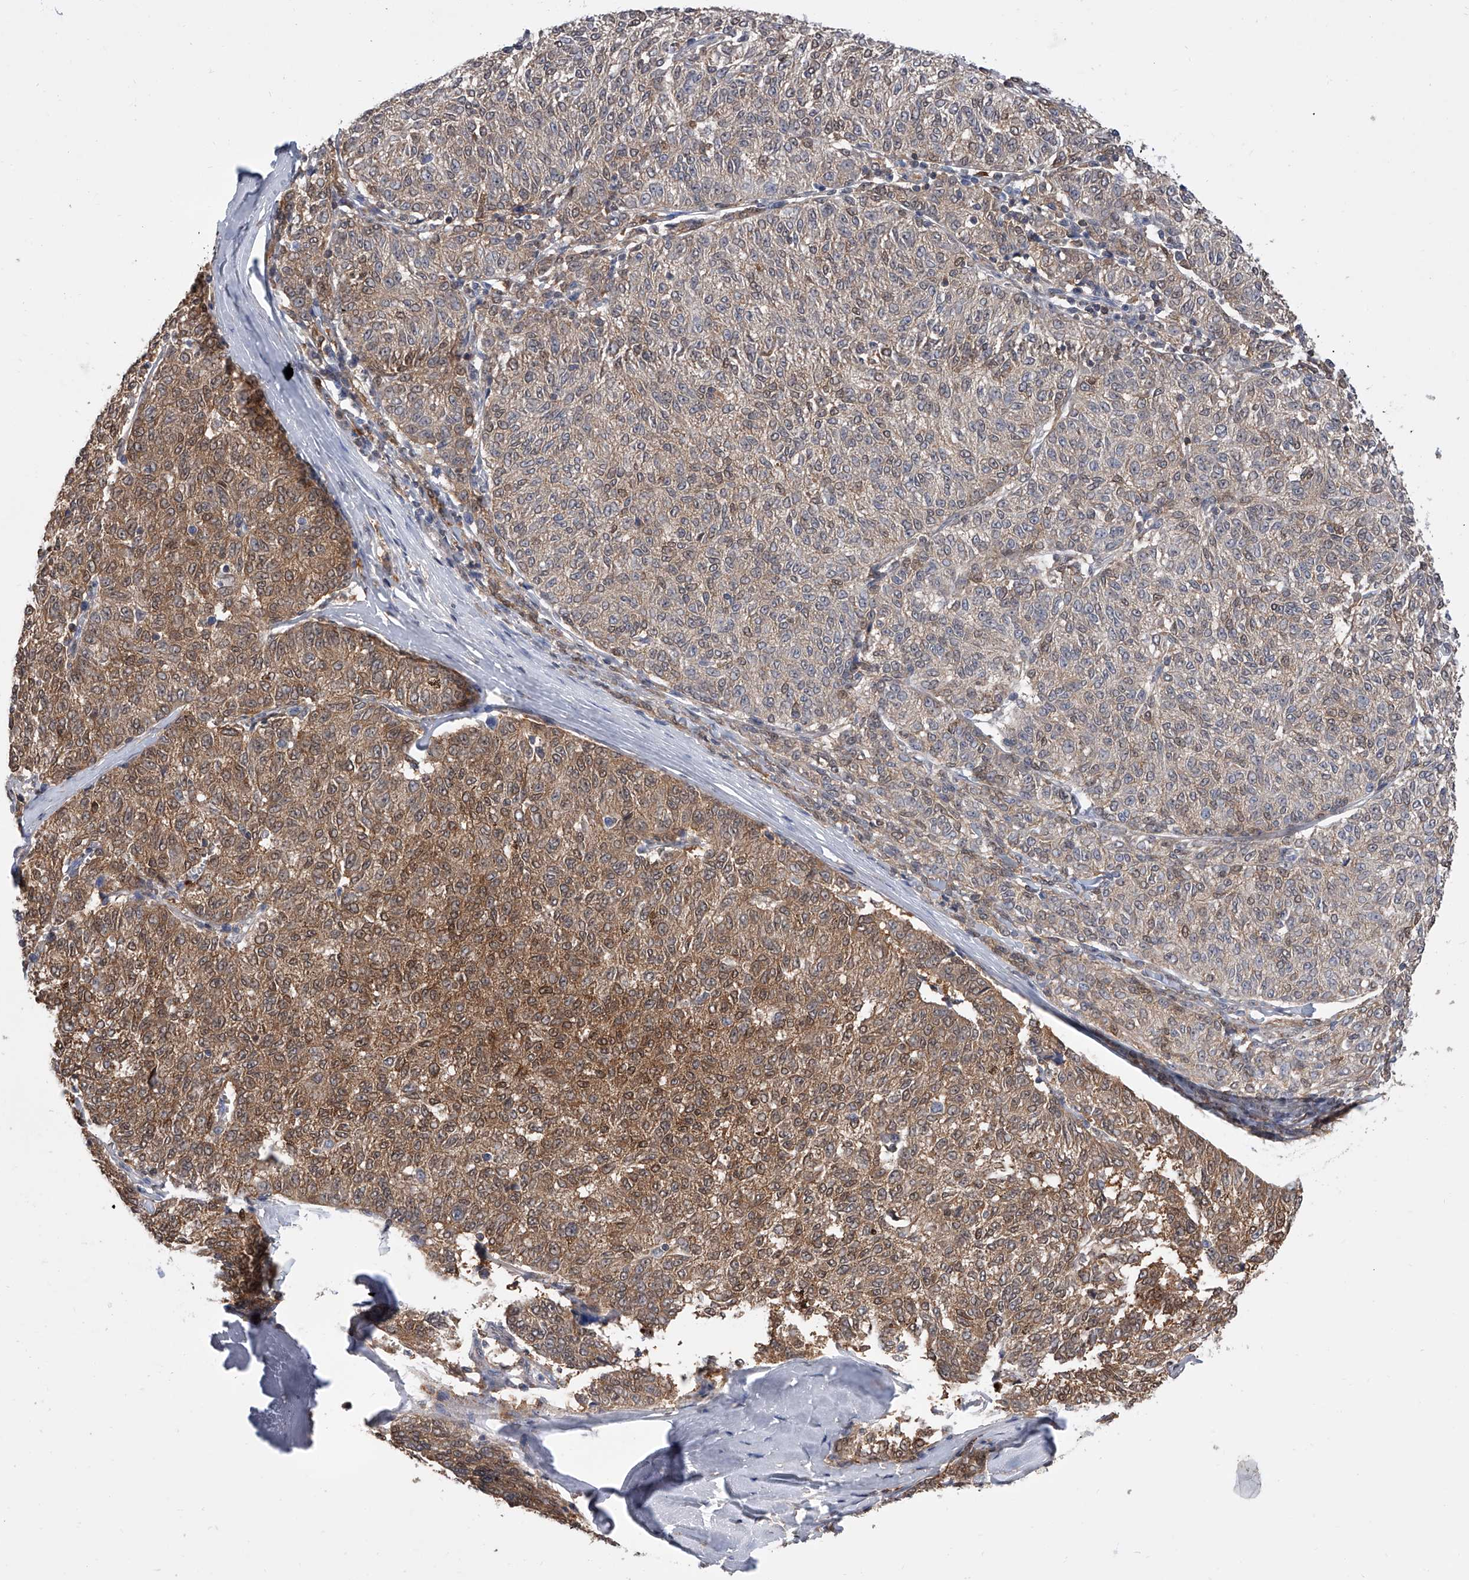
{"staining": {"intensity": "moderate", "quantity": "25%-75%", "location": "cytoplasmic/membranous"}, "tissue": "melanoma", "cell_type": "Tumor cells", "image_type": "cancer", "snomed": [{"axis": "morphology", "description": "Malignant melanoma, NOS"}, {"axis": "topography", "description": "Skin"}], "caption": "DAB immunohistochemical staining of malignant melanoma demonstrates moderate cytoplasmic/membranous protein positivity in approximately 25%-75% of tumor cells. (DAB IHC, brown staining for protein, blue staining for nuclei).", "gene": "SERPINB9", "patient": {"sex": "female", "age": 72}}